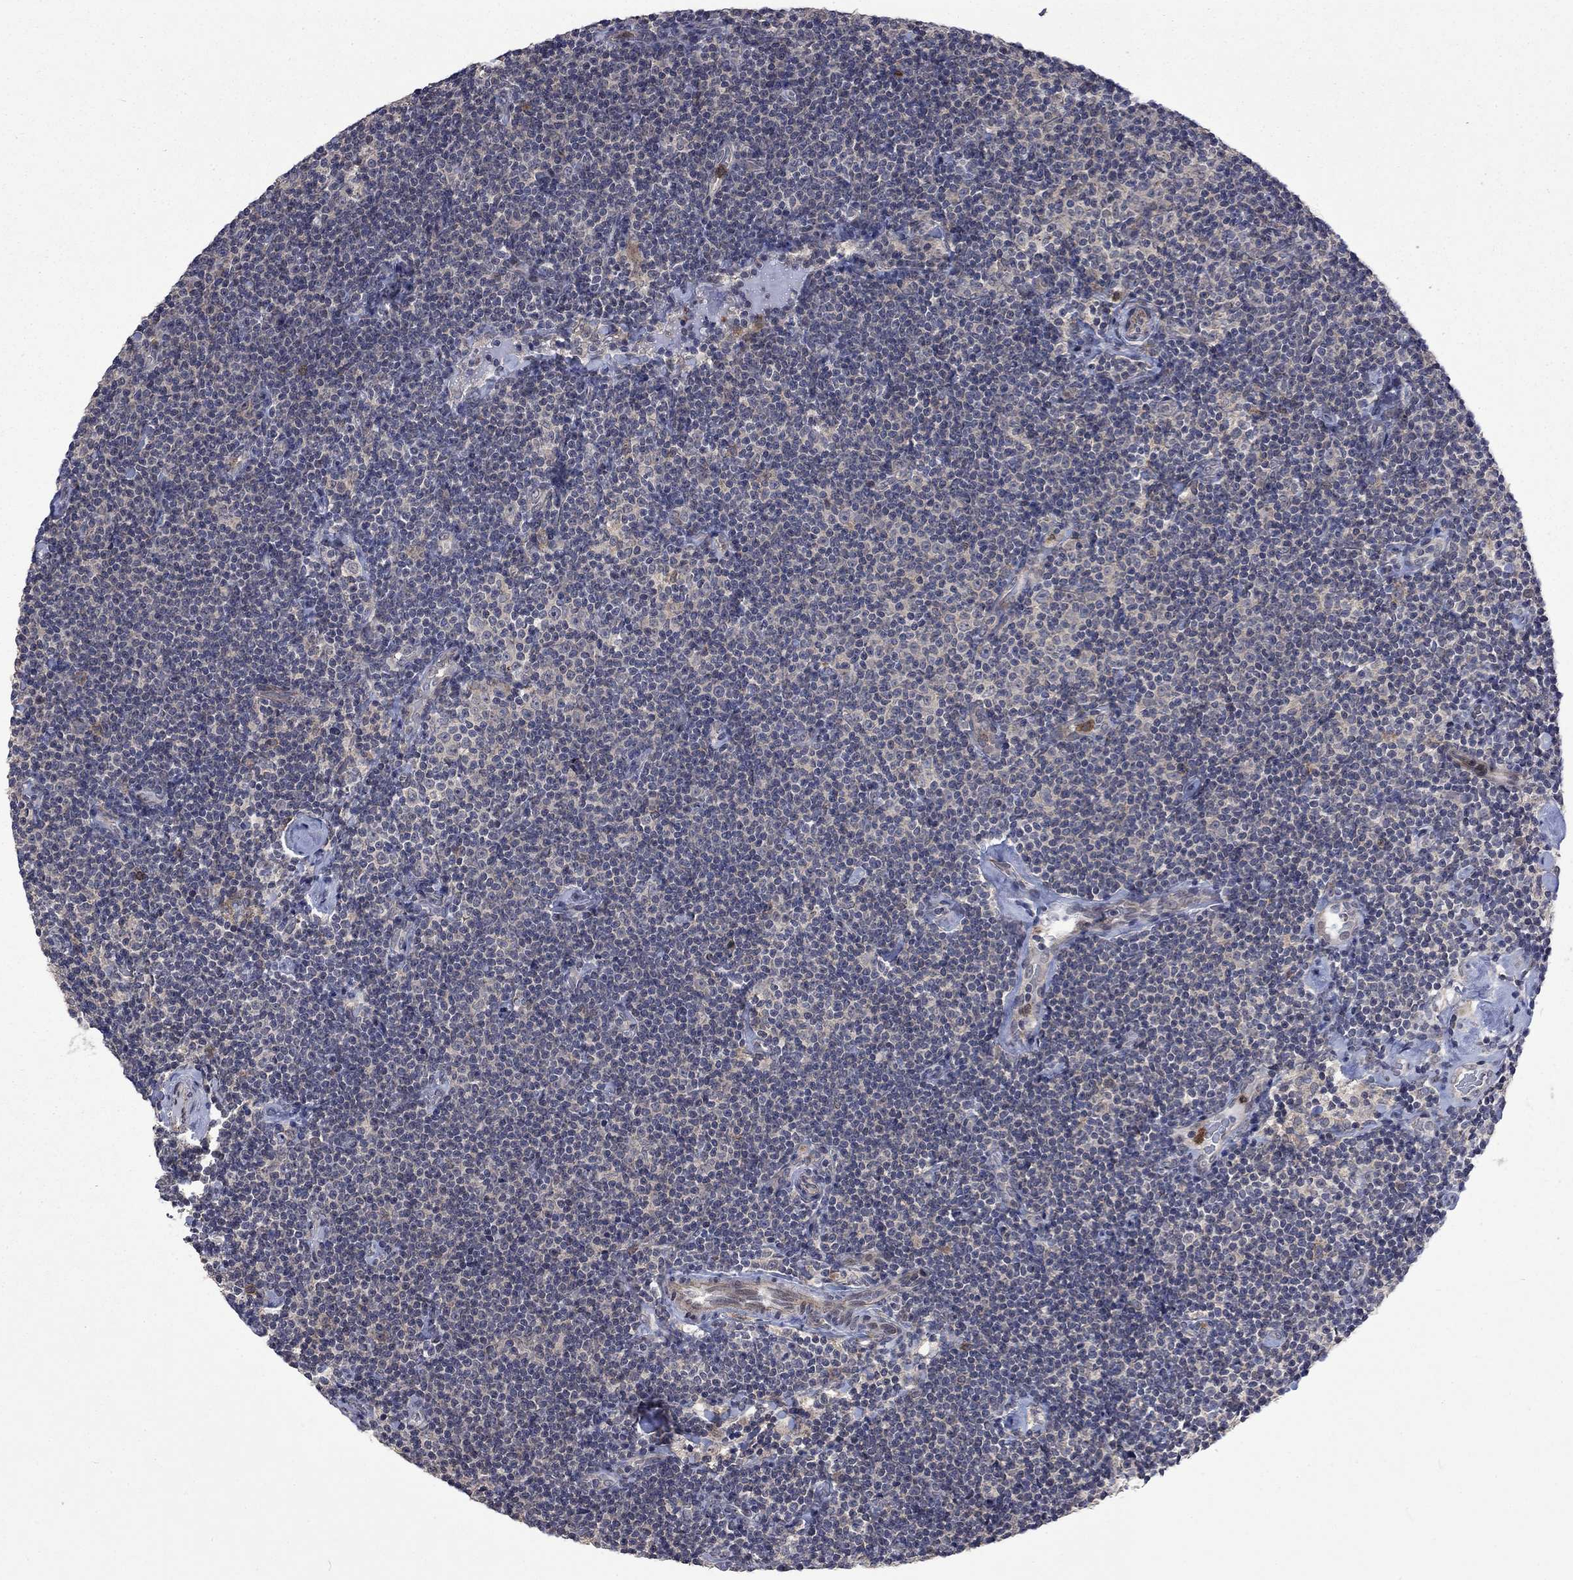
{"staining": {"intensity": "negative", "quantity": "none", "location": "none"}, "tissue": "lymphoma", "cell_type": "Tumor cells", "image_type": "cancer", "snomed": [{"axis": "morphology", "description": "Malignant lymphoma, non-Hodgkin's type, Low grade"}, {"axis": "topography", "description": "Lymph node"}], "caption": "A high-resolution photomicrograph shows IHC staining of lymphoma, which exhibits no significant staining in tumor cells. (DAB immunohistochemistry (IHC), high magnification).", "gene": "PPP1R9A", "patient": {"sex": "male", "age": 81}}